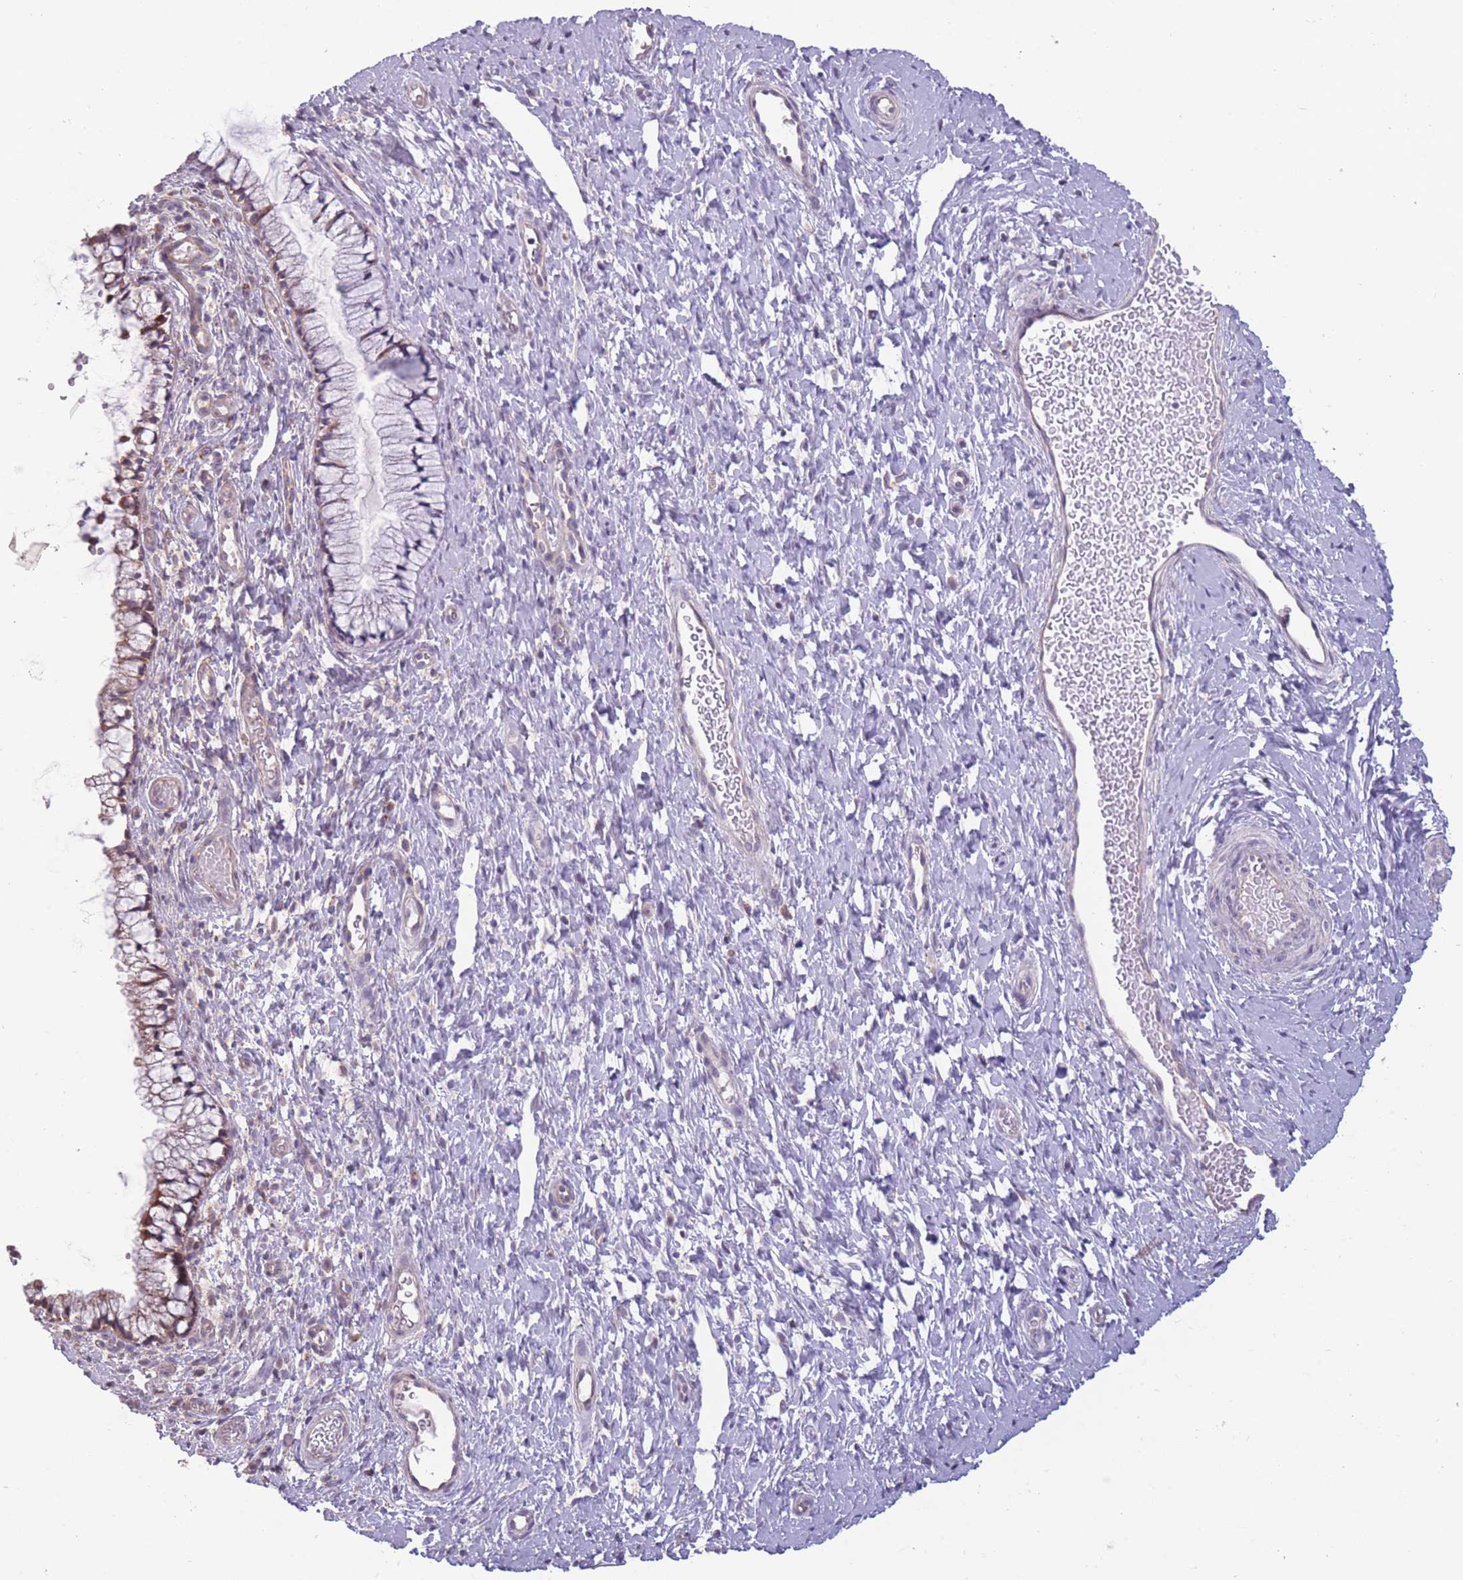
{"staining": {"intensity": "weak", "quantity": "25%-75%", "location": "cytoplasmic/membranous"}, "tissue": "cervix", "cell_type": "Glandular cells", "image_type": "normal", "snomed": [{"axis": "morphology", "description": "Normal tissue, NOS"}, {"axis": "topography", "description": "Cervix"}], "caption": "Weak cytoplasmic/membranous positivity is appreciated in about 25%-75% of glandular cells in unremarkable cervix.", "gene": "MRPS18C", "patient": {"sex": "female", "age": 36}}